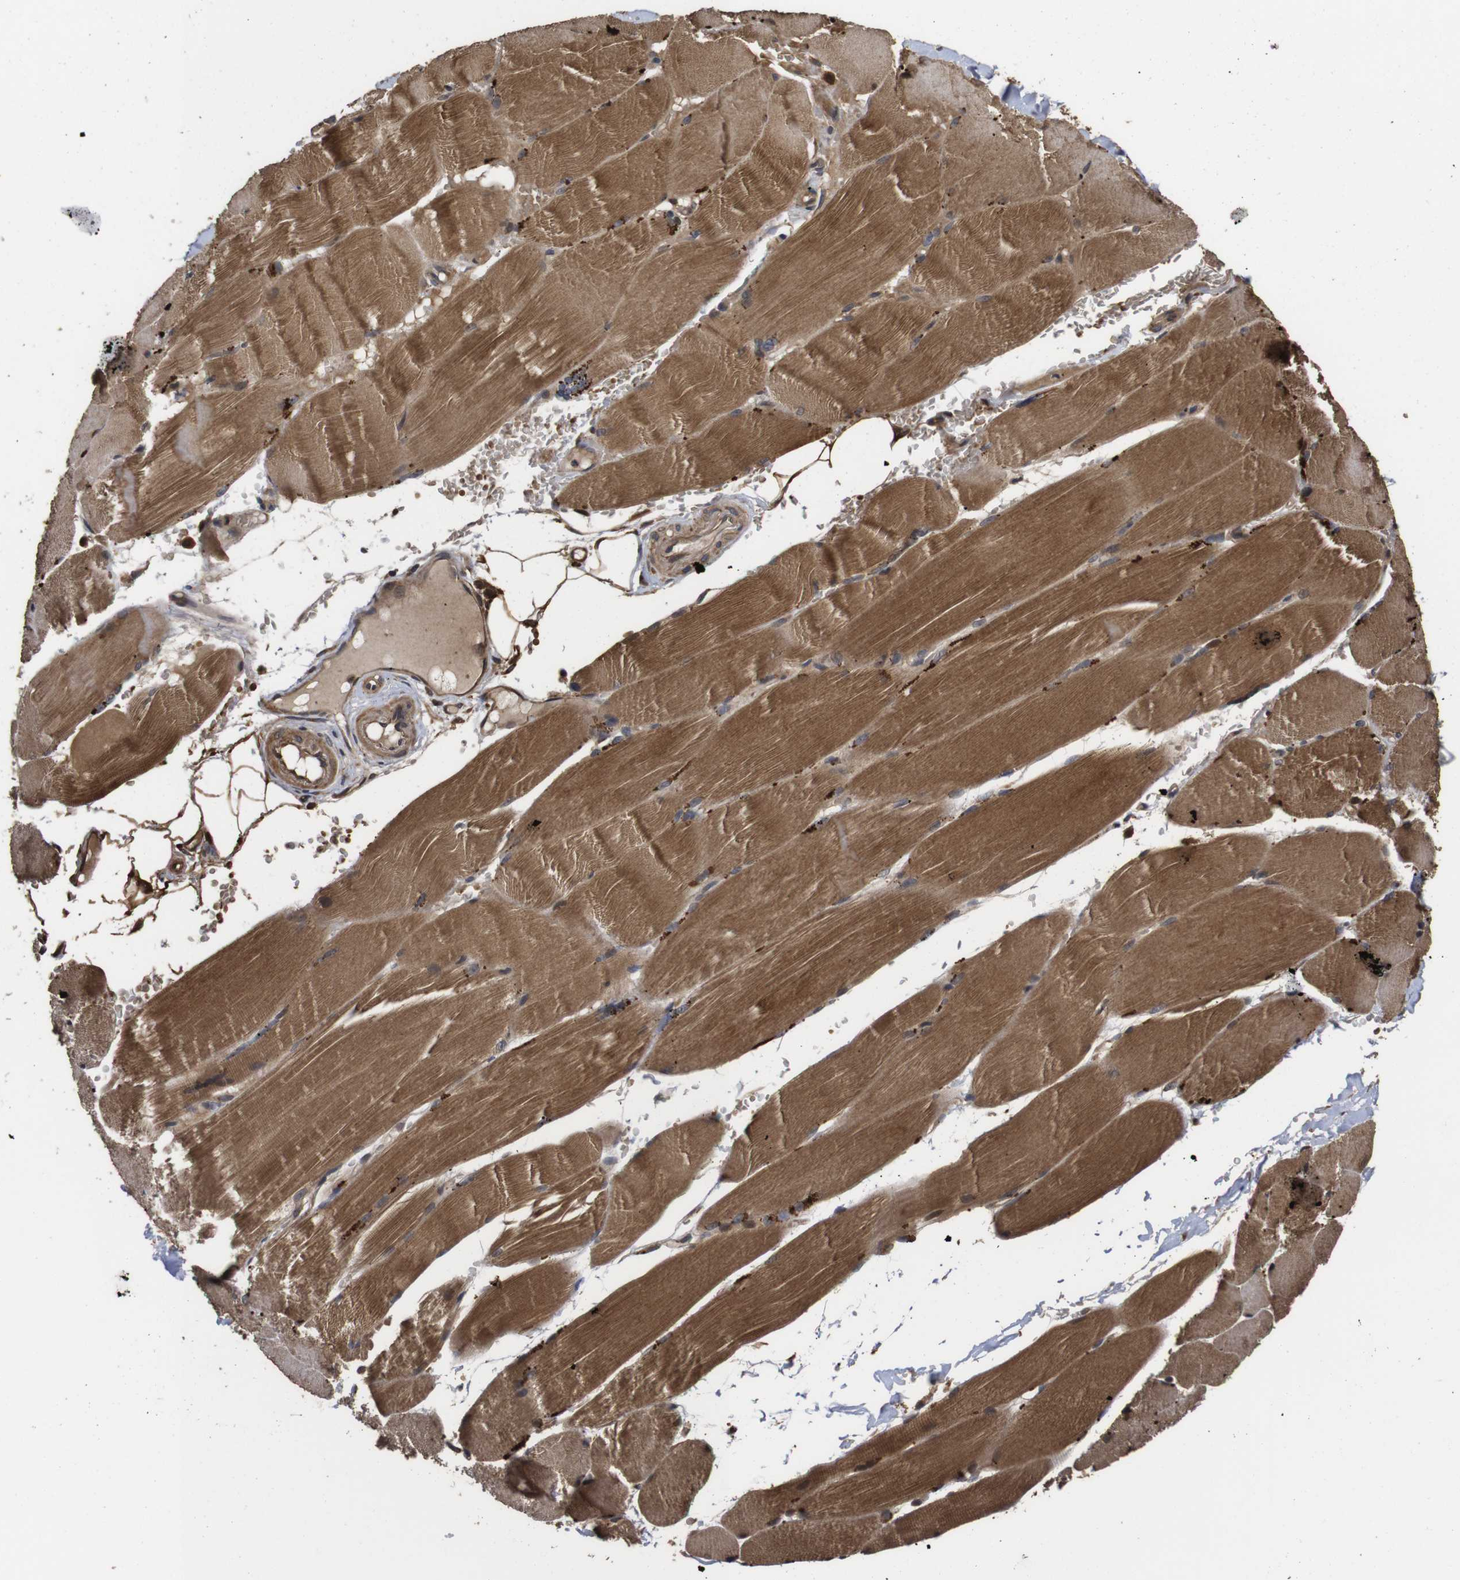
{"staining": {"intensity": "moderate", "quantity": ">75%", "location": "cytoplasmic/membranous"}, "tissue": "skeletal muscle", "cell_type": "Myocytes", "image_type": "normal", "snomed": [{"axis": "morphology", "description": "Normal tissue, NOS"}, {"axis": "topography", "description": "Skin"}, {"axis": "topography", "description": "Skeletal muscle"}], "caption": "Human skeletal muscle stained for a protein (brown) demonstrates moderate cytoplasmic/membranous positive expression in approximately >75% of myocytes.", "gene": "PTPN14", "patient": {"sex": "male", "age": 83}}